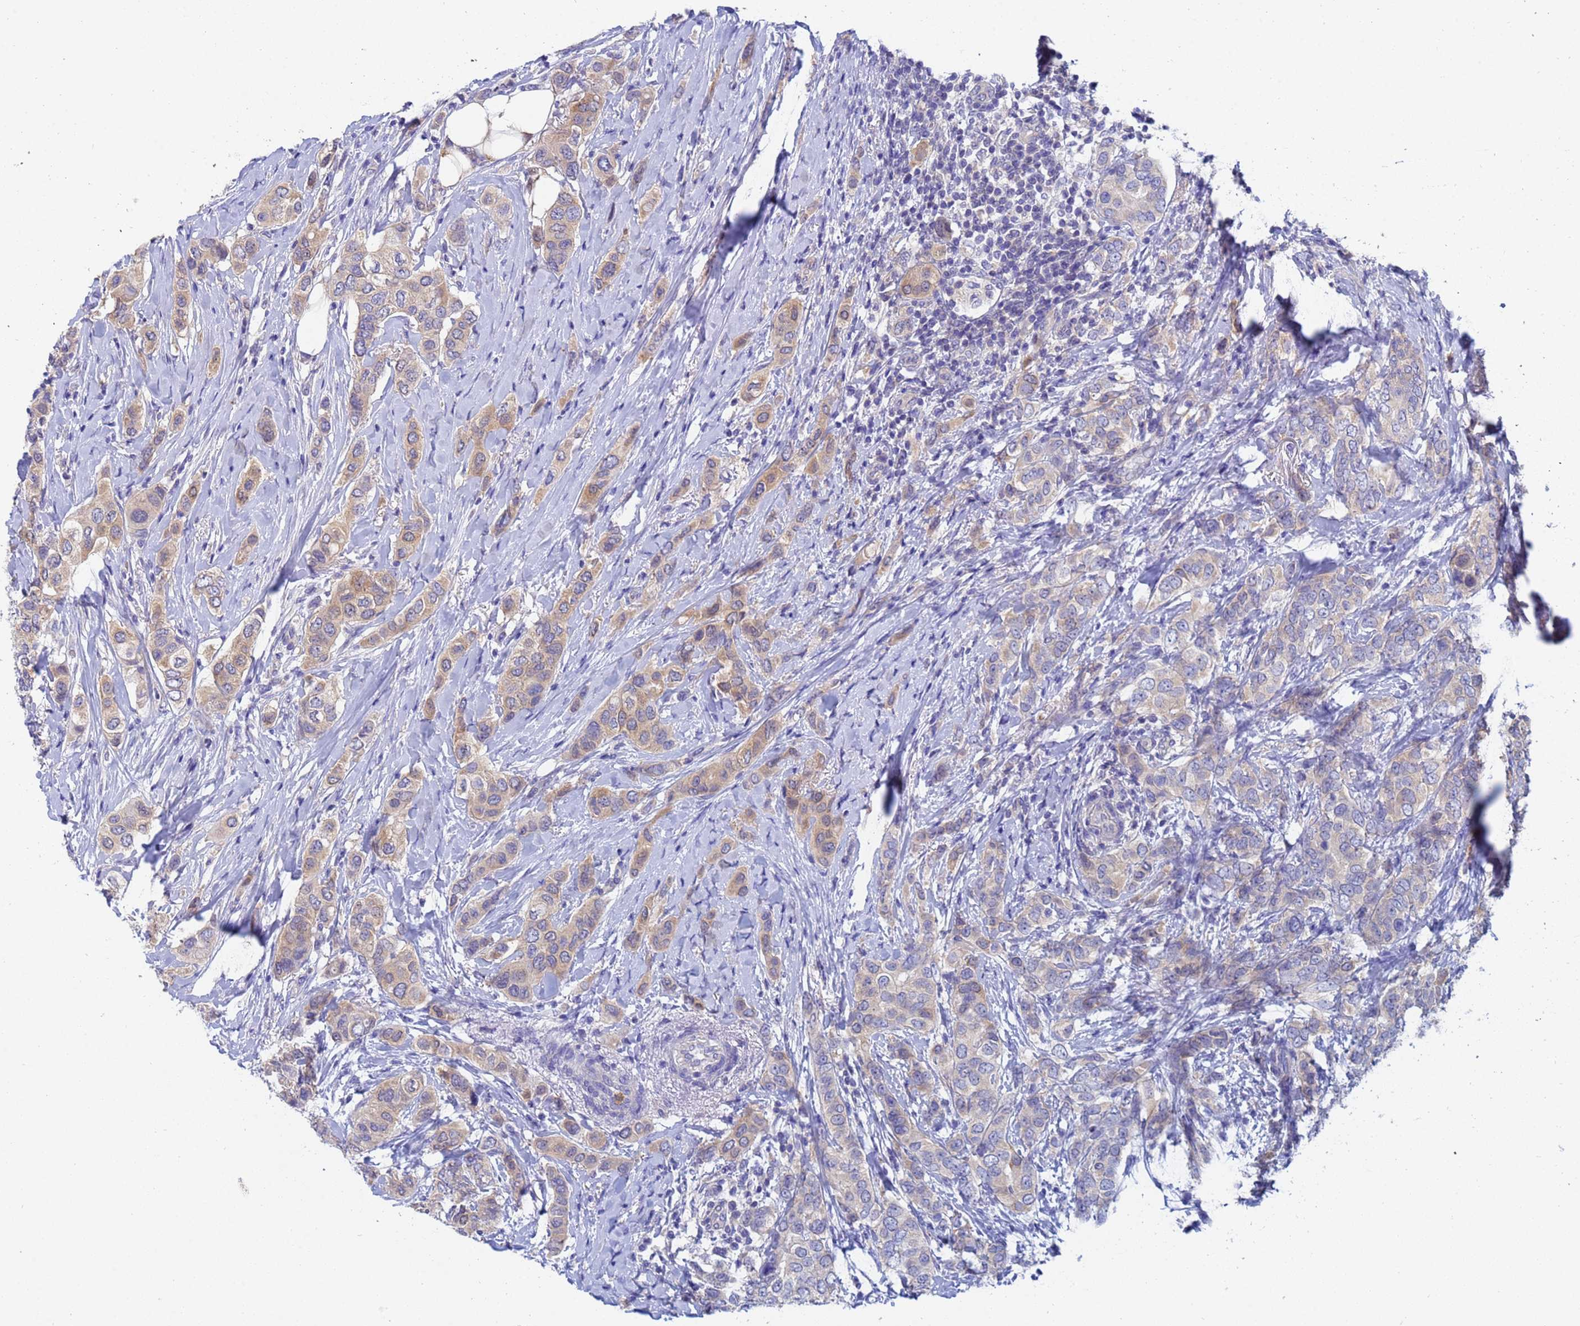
{"staining": {"intensity": "moderate", "quantity": ">75%", "location": "cytoplasmic/membranous"}, "tissue": "breast cancer", "cell_type": "Tumor cells", "image_type": "cancer", "snomed": [{"axis": "morphology", "description": "Lobular carcinoma"}, {"axis": "topography", "description": "Breast"}], "caption": "A high-resolution micrograph shows immunohistochemistry (IHC) staining of breast cancer, which exhibits moderate cytoplasmic/membranous expression in approximately >75% of tumor cells.", "gene": "TTLL11", "patient": {"sex": "female", "age": 51}}